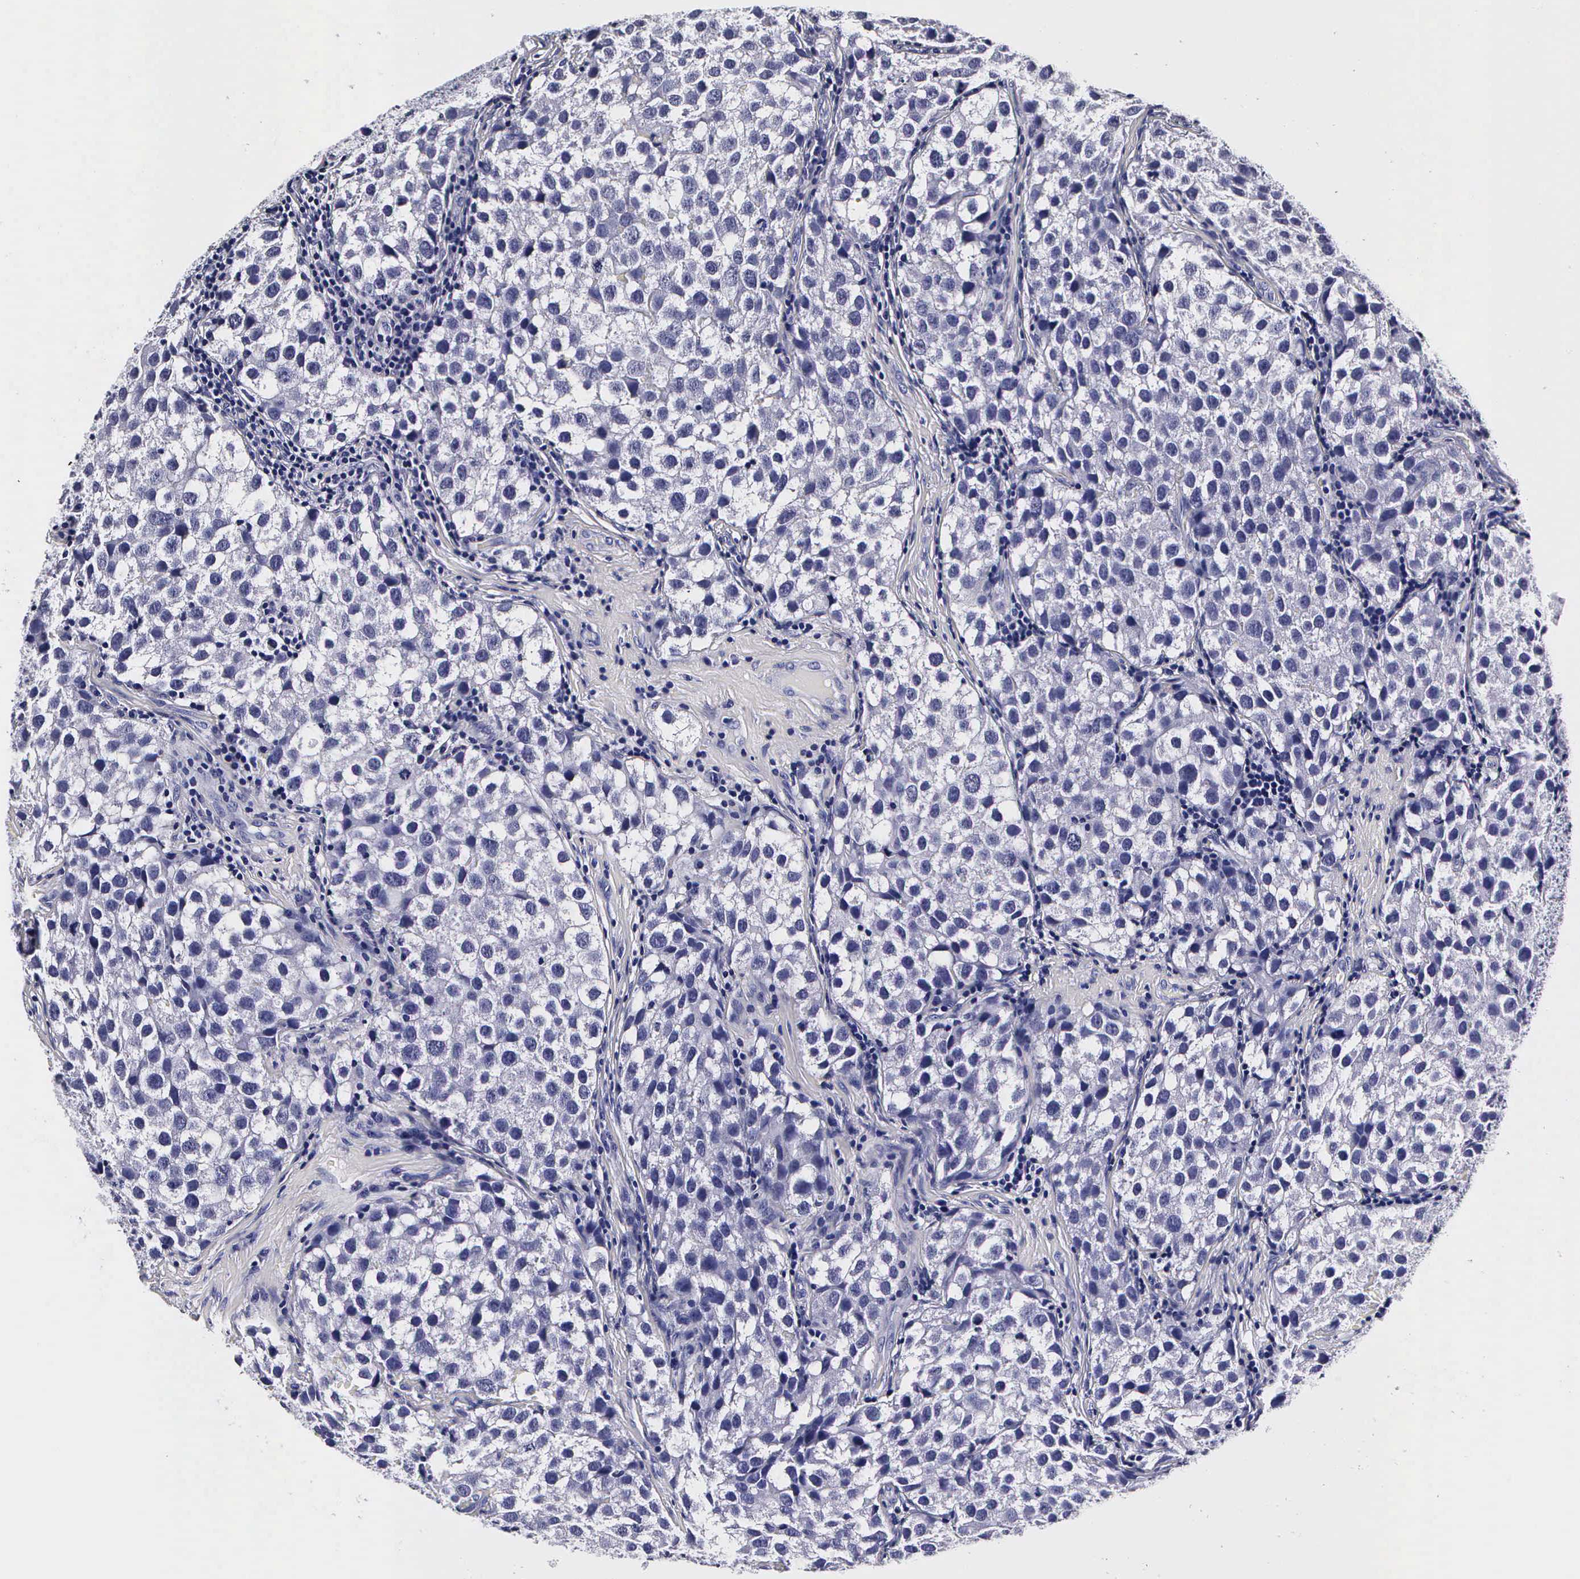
{"staining": {"intensity": "negative", "quantity": "none", "location": "none"}, "tissue": "testis cancer", "cell_type": "Tumor cells", "image_type": "cancer", "snomed": [{"axis": "morphology", "description": "Seminoma, NOS"}, {"axis": "topography", "description": "Testis"}], "caption": "Immunohistochemistry (IHC) histopathology image of testis cancer stained for a protein (brown), which shows no expression in tumor cells.", "gene": "IAPP", "patient": {"sex": "male", "age": 39}}